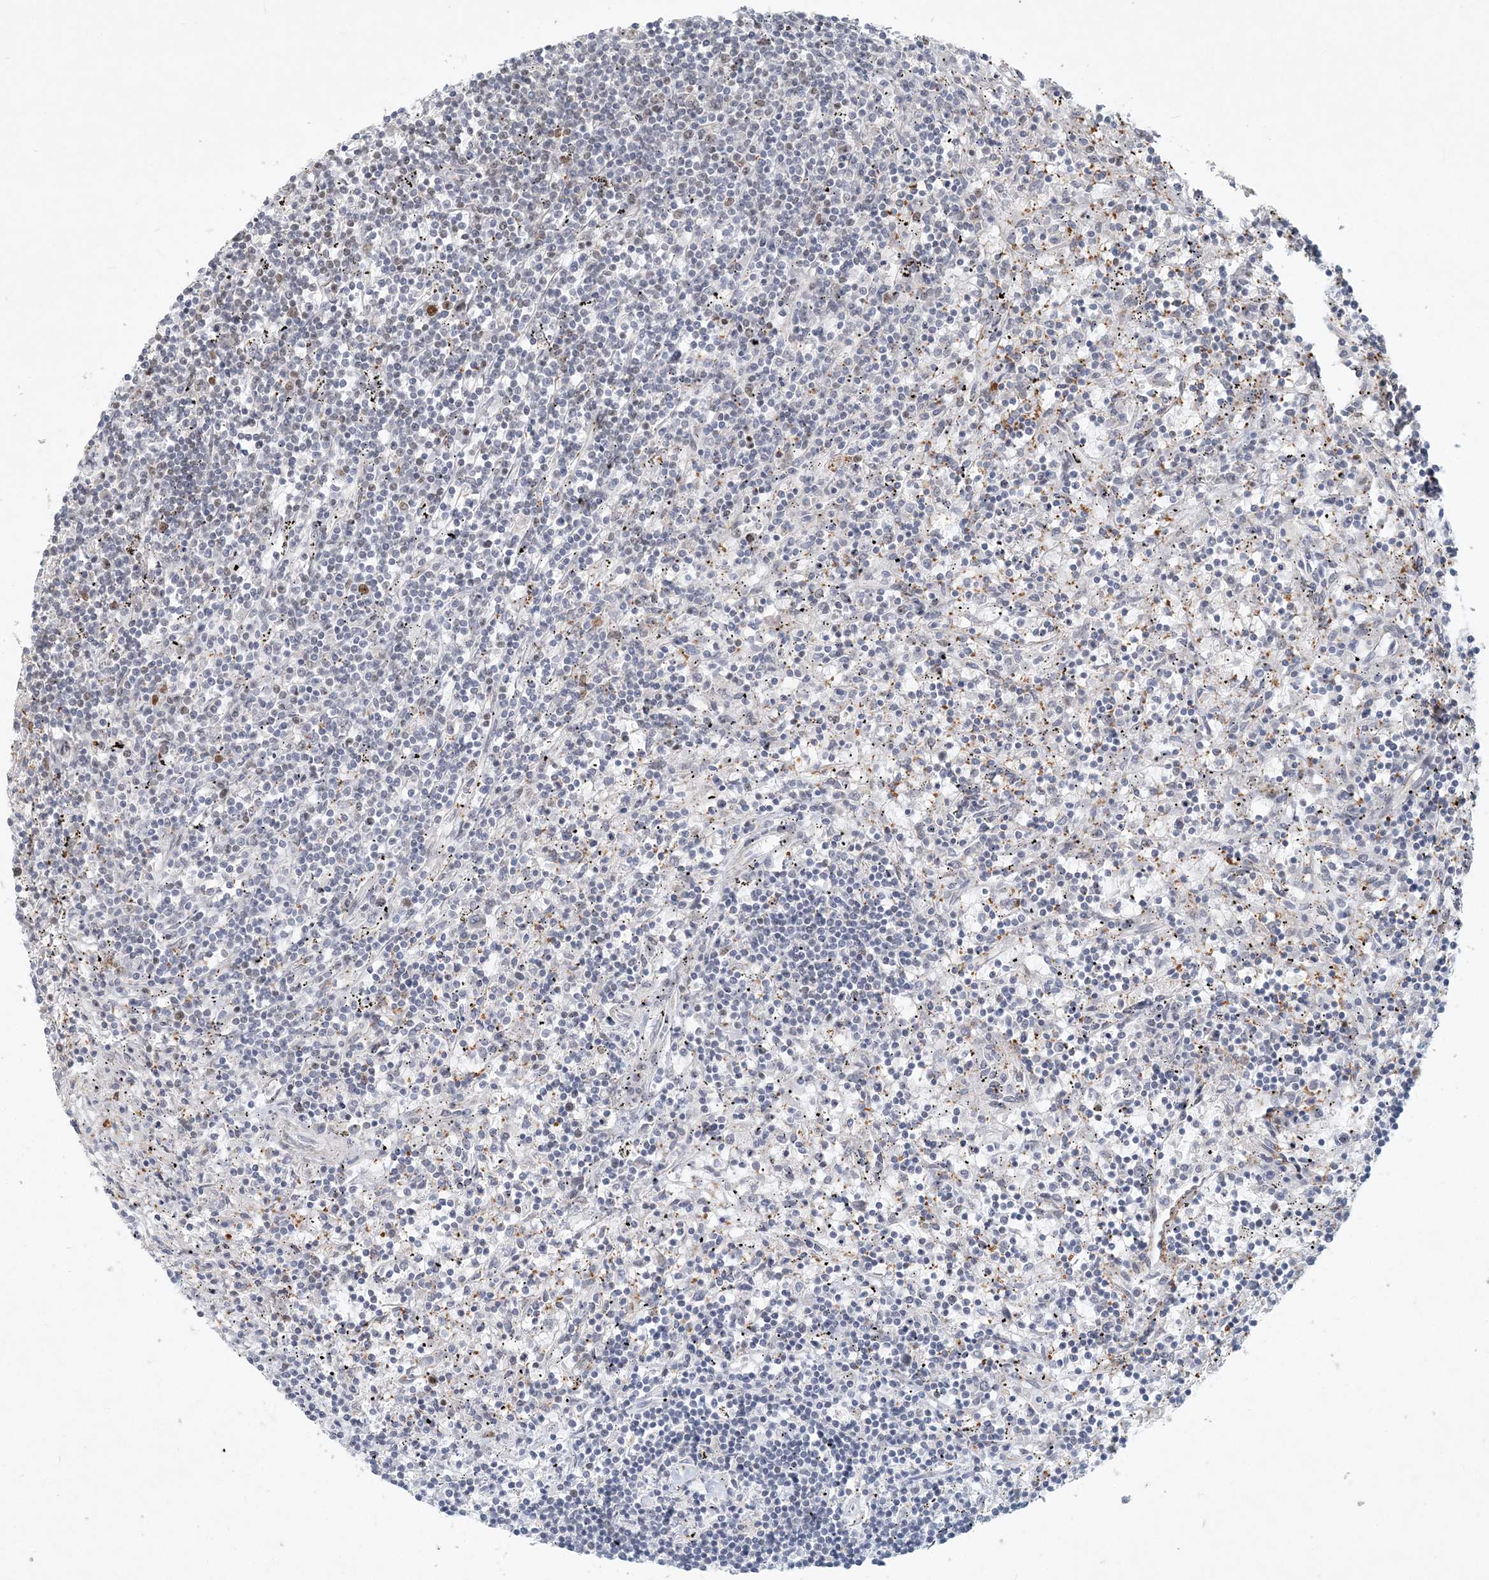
{"staining": {"intensity": "negative", "quantity": "none", "location": "none"}, "tissue": "lymphoma", "cell_type": "Tumor cells", "image_type": "cancer", "snomed": [{"axis": "morphology", "description": "Malignant lymphoma, non-Hodgkin's type, Low grade"}, {"axis": "topography", "description": "Spleen"}], "caption": "IHC of human lymphoma reveals no expression in tumor cells.", "gene": "BAZ1B", "patient": {"sex": "male", "age": 76}}